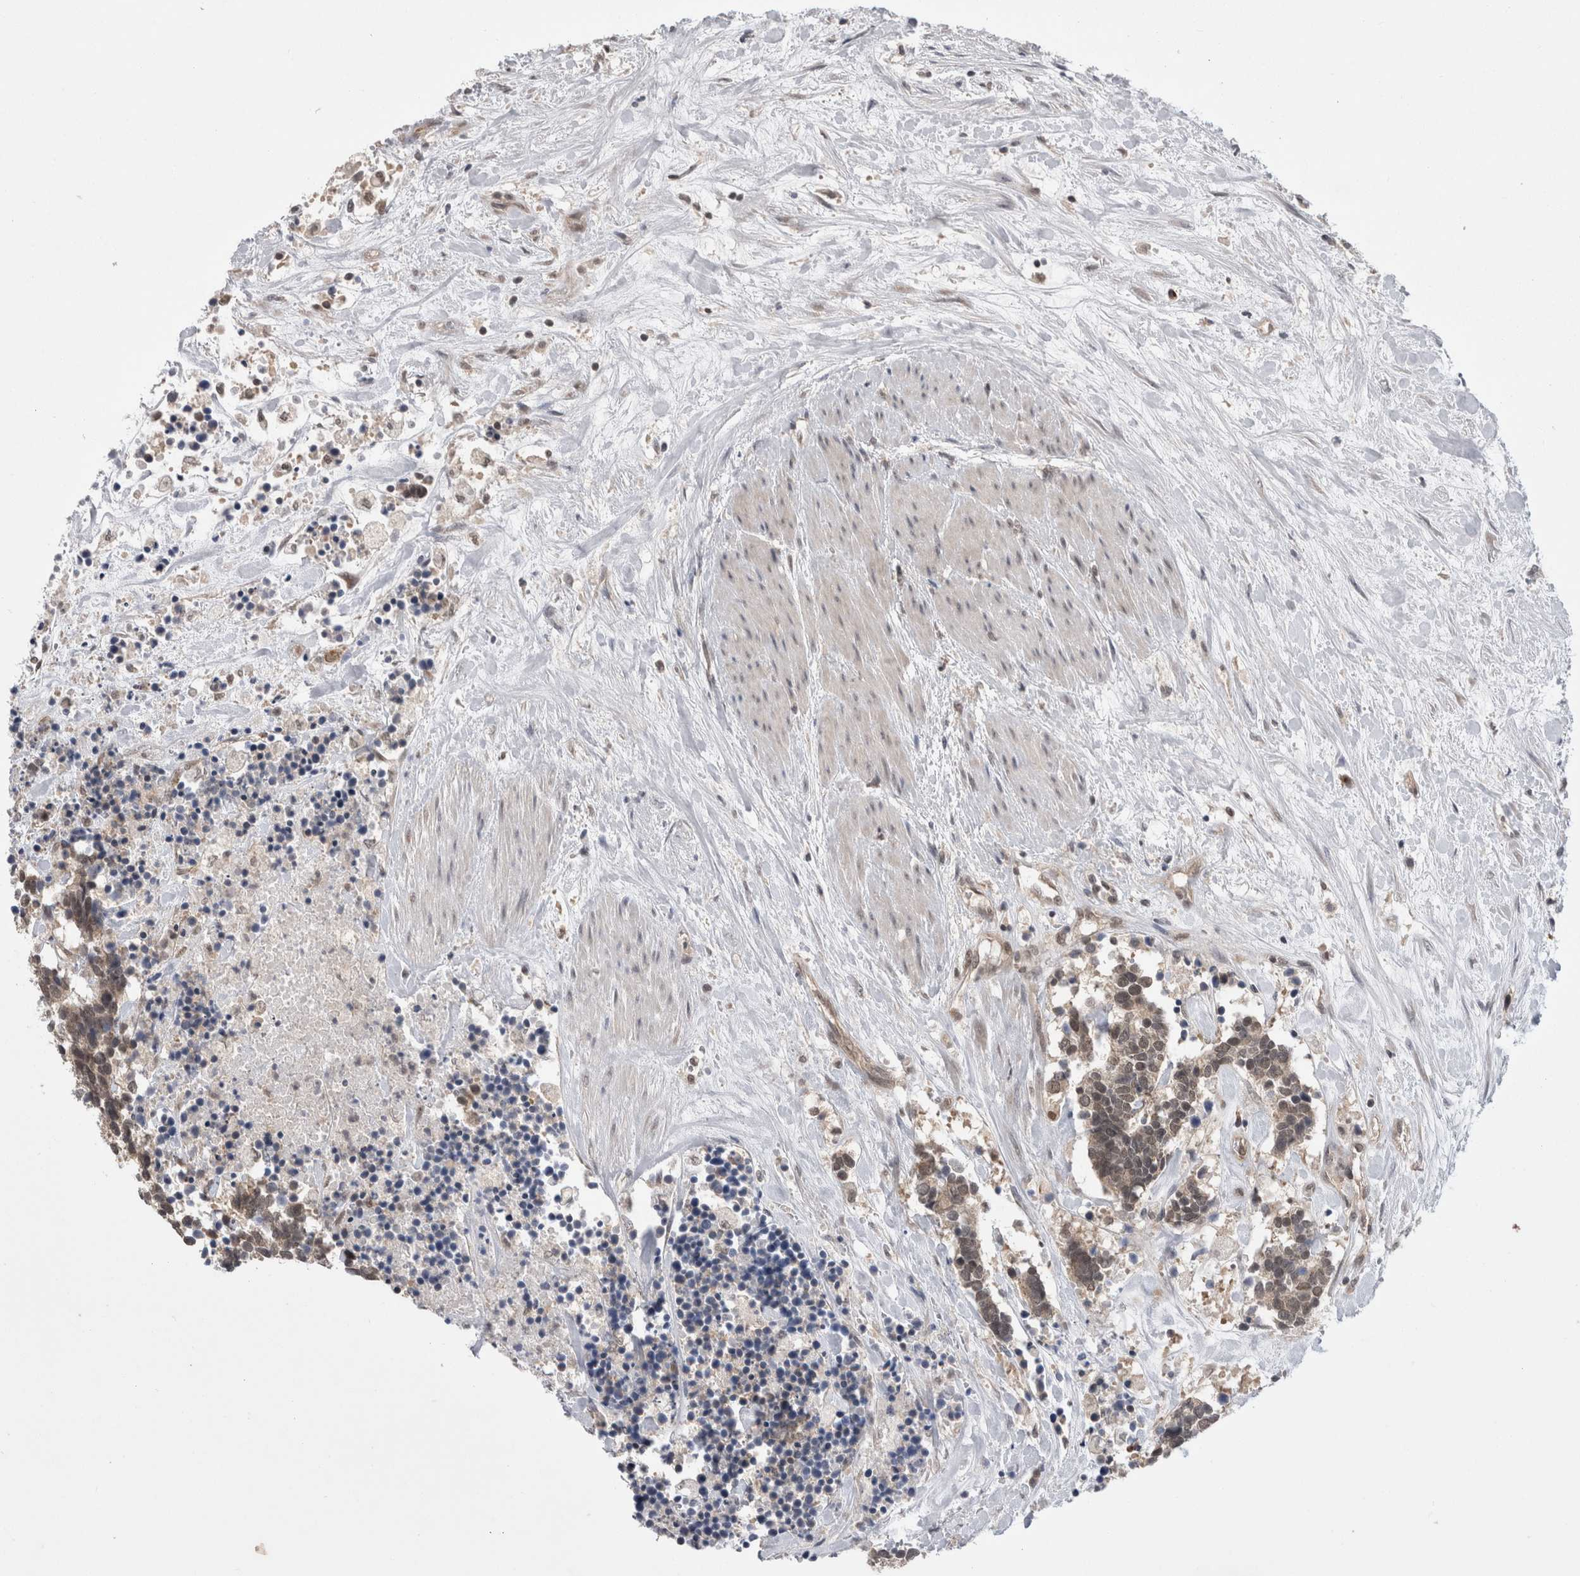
{"staining": {"intensity": "weak", "quantity": ">75%", "location": "nuclear"}, "tissue": "carcinoid", "cell_type": "Tumor cells", "image_type": "cancer", "snomed": [{"axis": "morphology", "description": "Carcinoma, NOS"}, {"axis": "morphology", "description": "Carcinoid, malignant, NOS"}, {"axis": "topography", "description": "Urinary bladder"}], "caption": "Tumor cells display low levels of weak nuclear expression in about >75% of cells in human malignant carcinoid.", "gene": "ZNF341", "patient": {"sex": "male", "age": 57}}